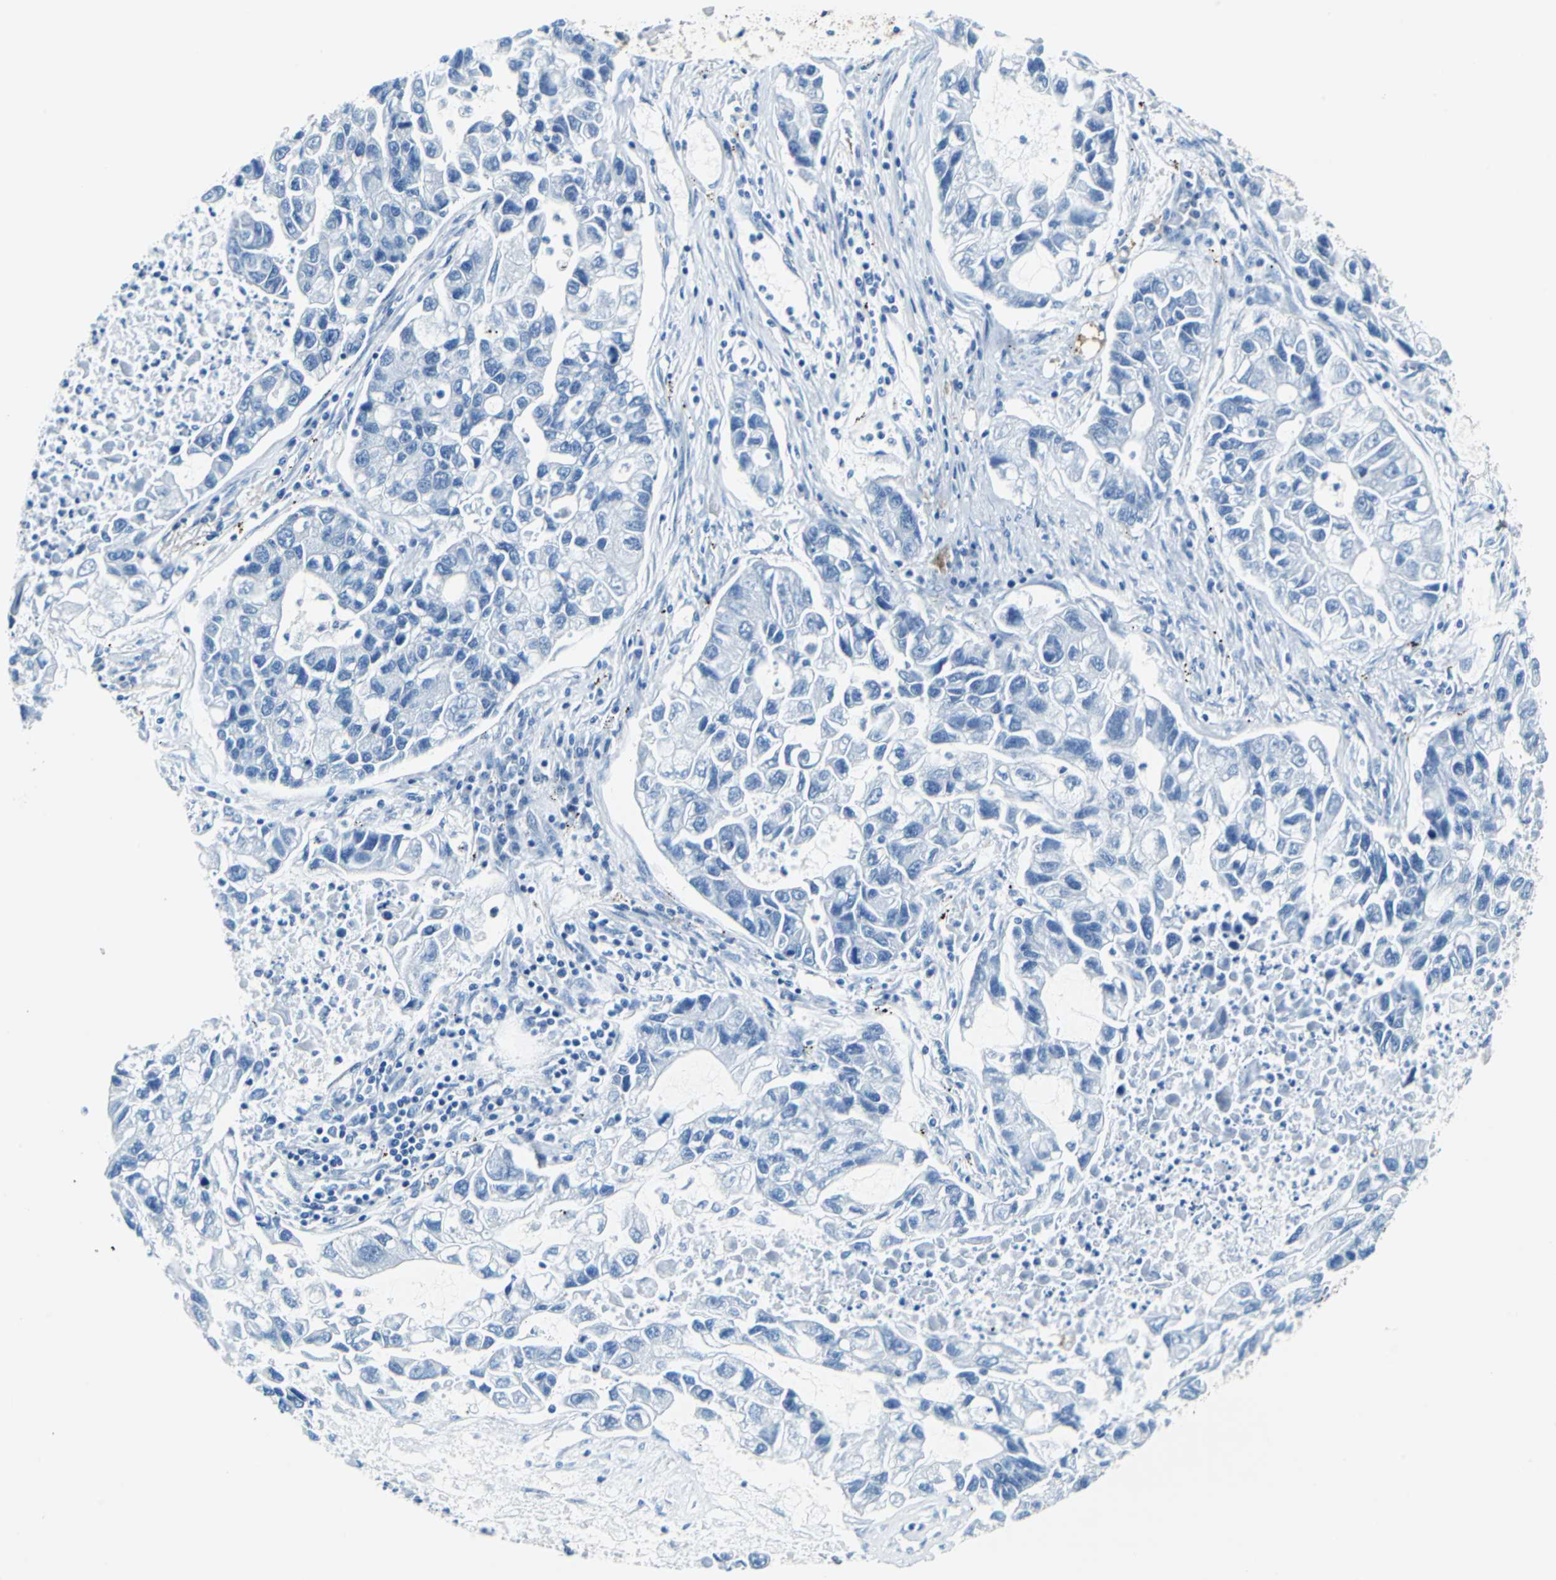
{"staining": {"intensity": "negative", "quantity": "none", "location": "none"}, "tissue": "lung cancer", "cell_type": "Tumor cells", "image_type": "cancer", "snomed": [{"axis": "morphology", "description": "Adenocarcinoma, NOS"}, {"axis": "topography", "description": "Lung"}], "caption": "Lung cancer was stained to show a protein in brown. There is no significant positivity in tumor cells.", "gene": "TEX264", "patient": {"sex": "female", "age": 51}}